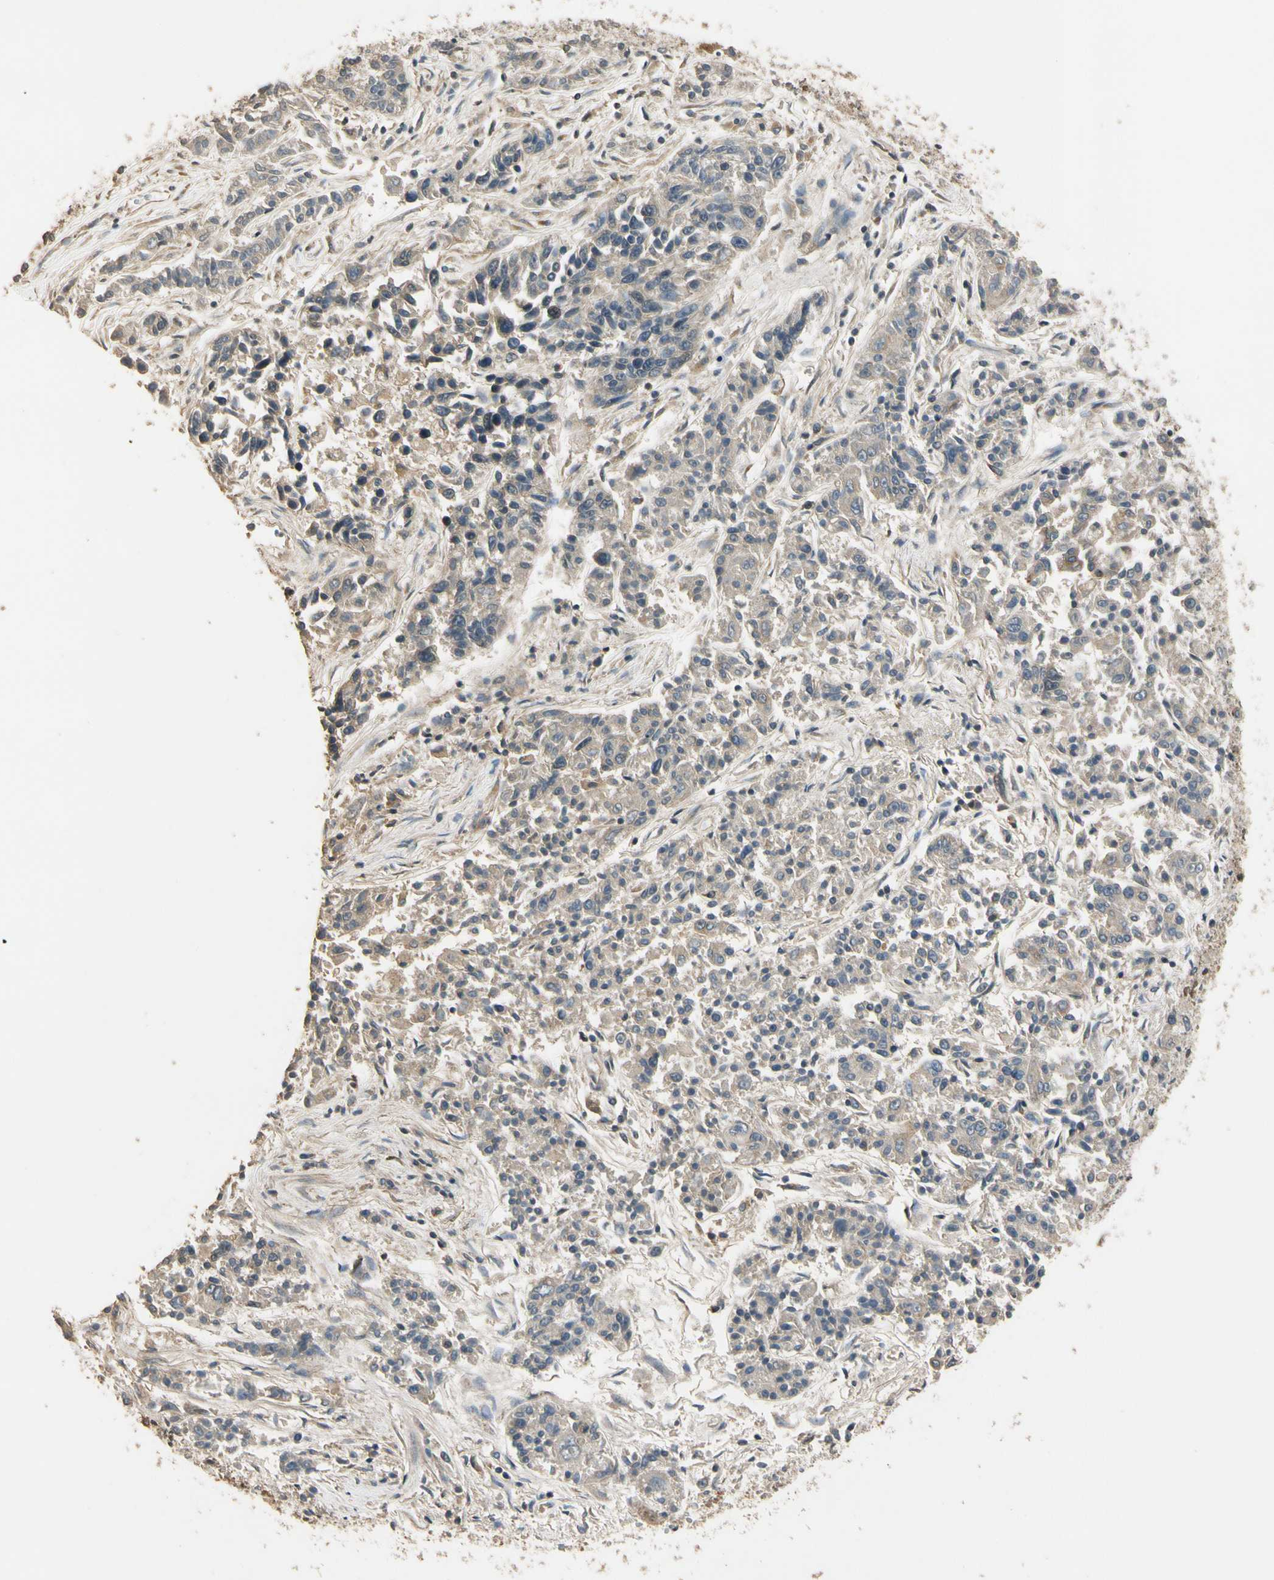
{"staining": {"intensity": "negative", "quantity": "none", "location": "none"}, "tissue": "lung cancer", "cell_type": "Tumor cells", "image_type": "cancer", "snomed": [{"axis": "morphology", "description": "Adenocarcinoma, NOS"}, {"axis": "topography", "description": "Lung"}], "caption": "Immunohistochemical staining of lung cancer (adenocarcinoma) reveals no significant expression in tumor cells.", "gene": "LAMTOR1", "patient": {"sex": "male", "age": 84}}